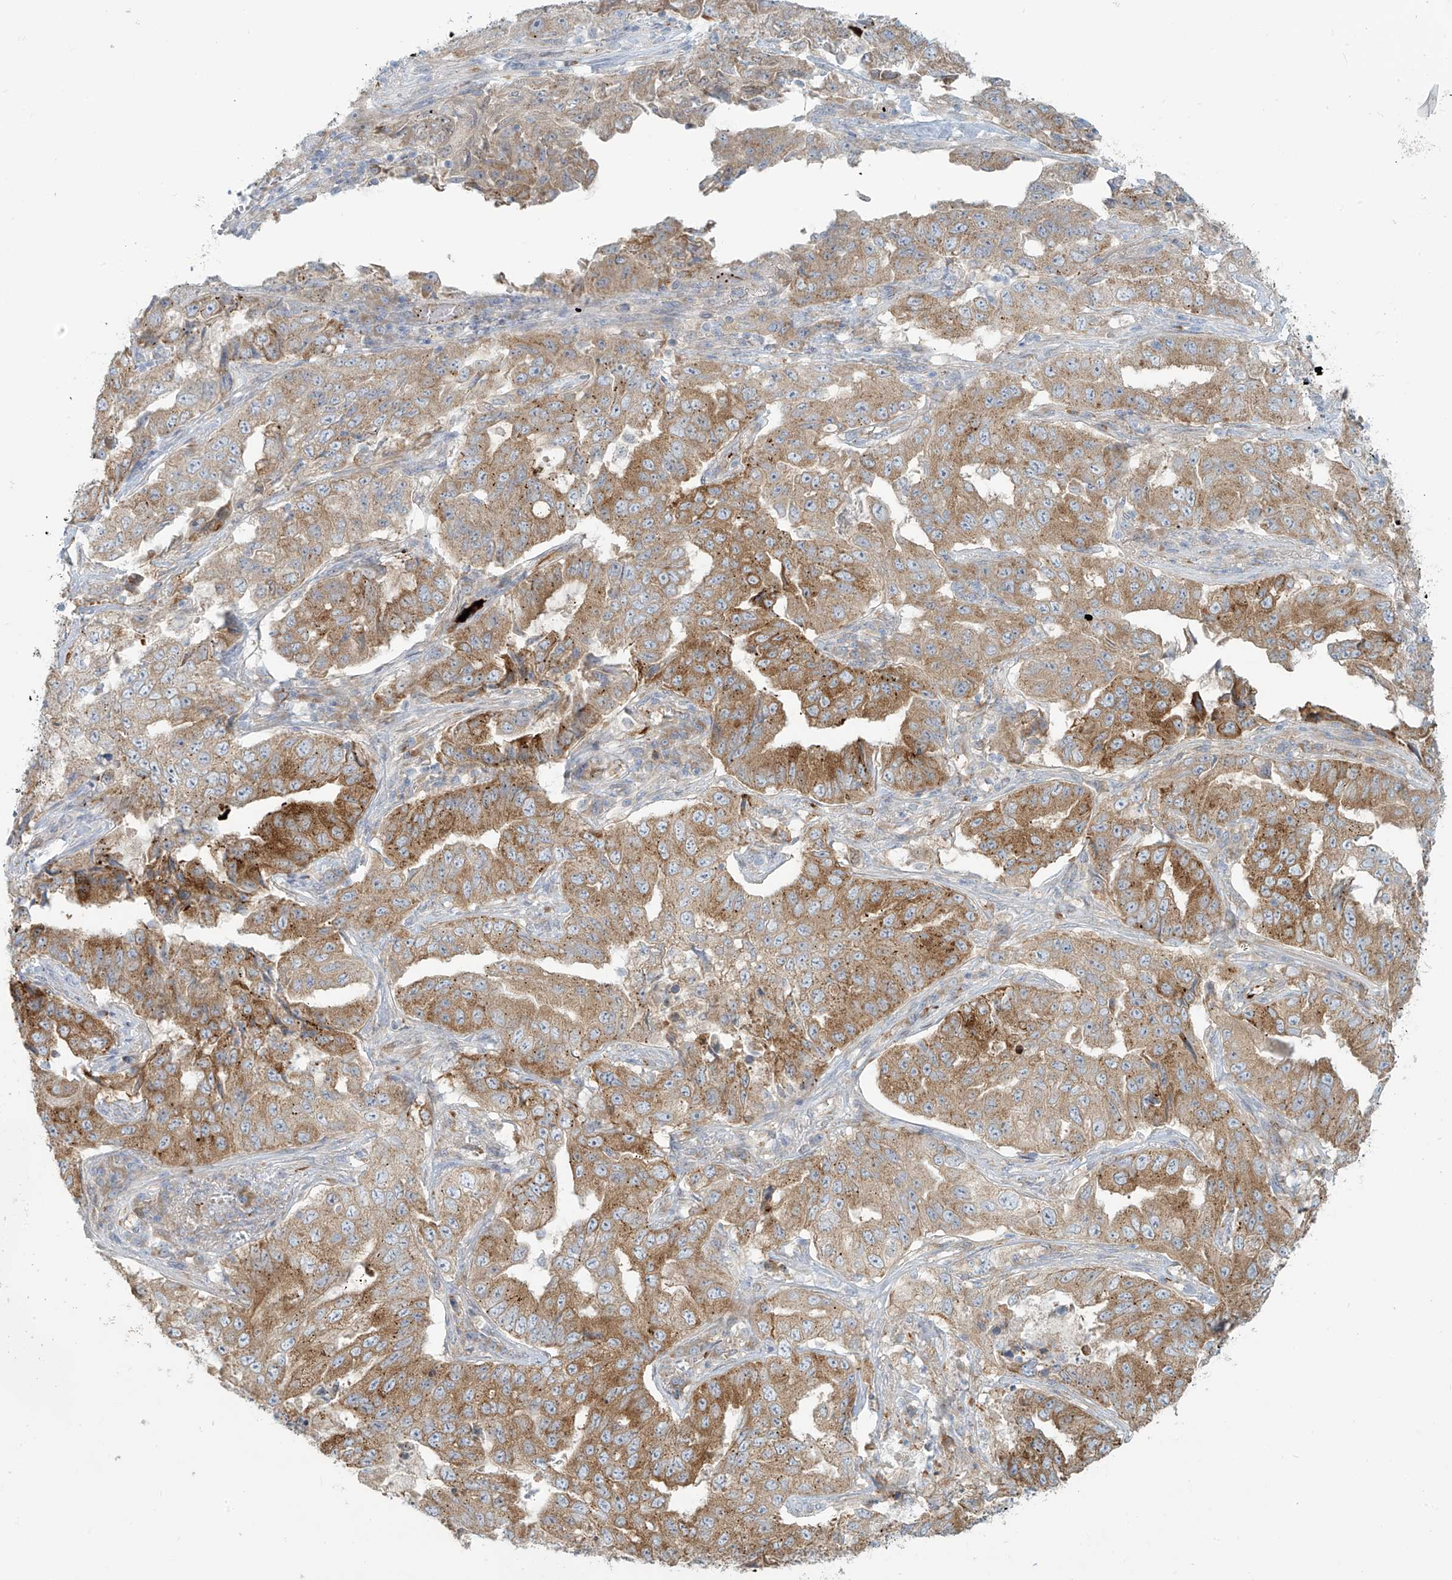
{"staining": {"intensity": "moderate", "quantity": ">75%", "location": "cytoplasmic/membranous"}, "tissue": "lung cancer", "cell_type": "Tumor cells", "image_type": "cancer", "snomed": [{"axis": "morphology", "description": "Adenocarcinoma, NOS"}, {"axis": "topography", "description": "Lung"}], "caption": "The image shows staining of lung adenocarcinoma, revealing moderate cytoplasmic/membranous protein positivity (brown color) within tumor cells.", "gene": "LZTS3", "patient": {"sex": "female", "age": 51}}